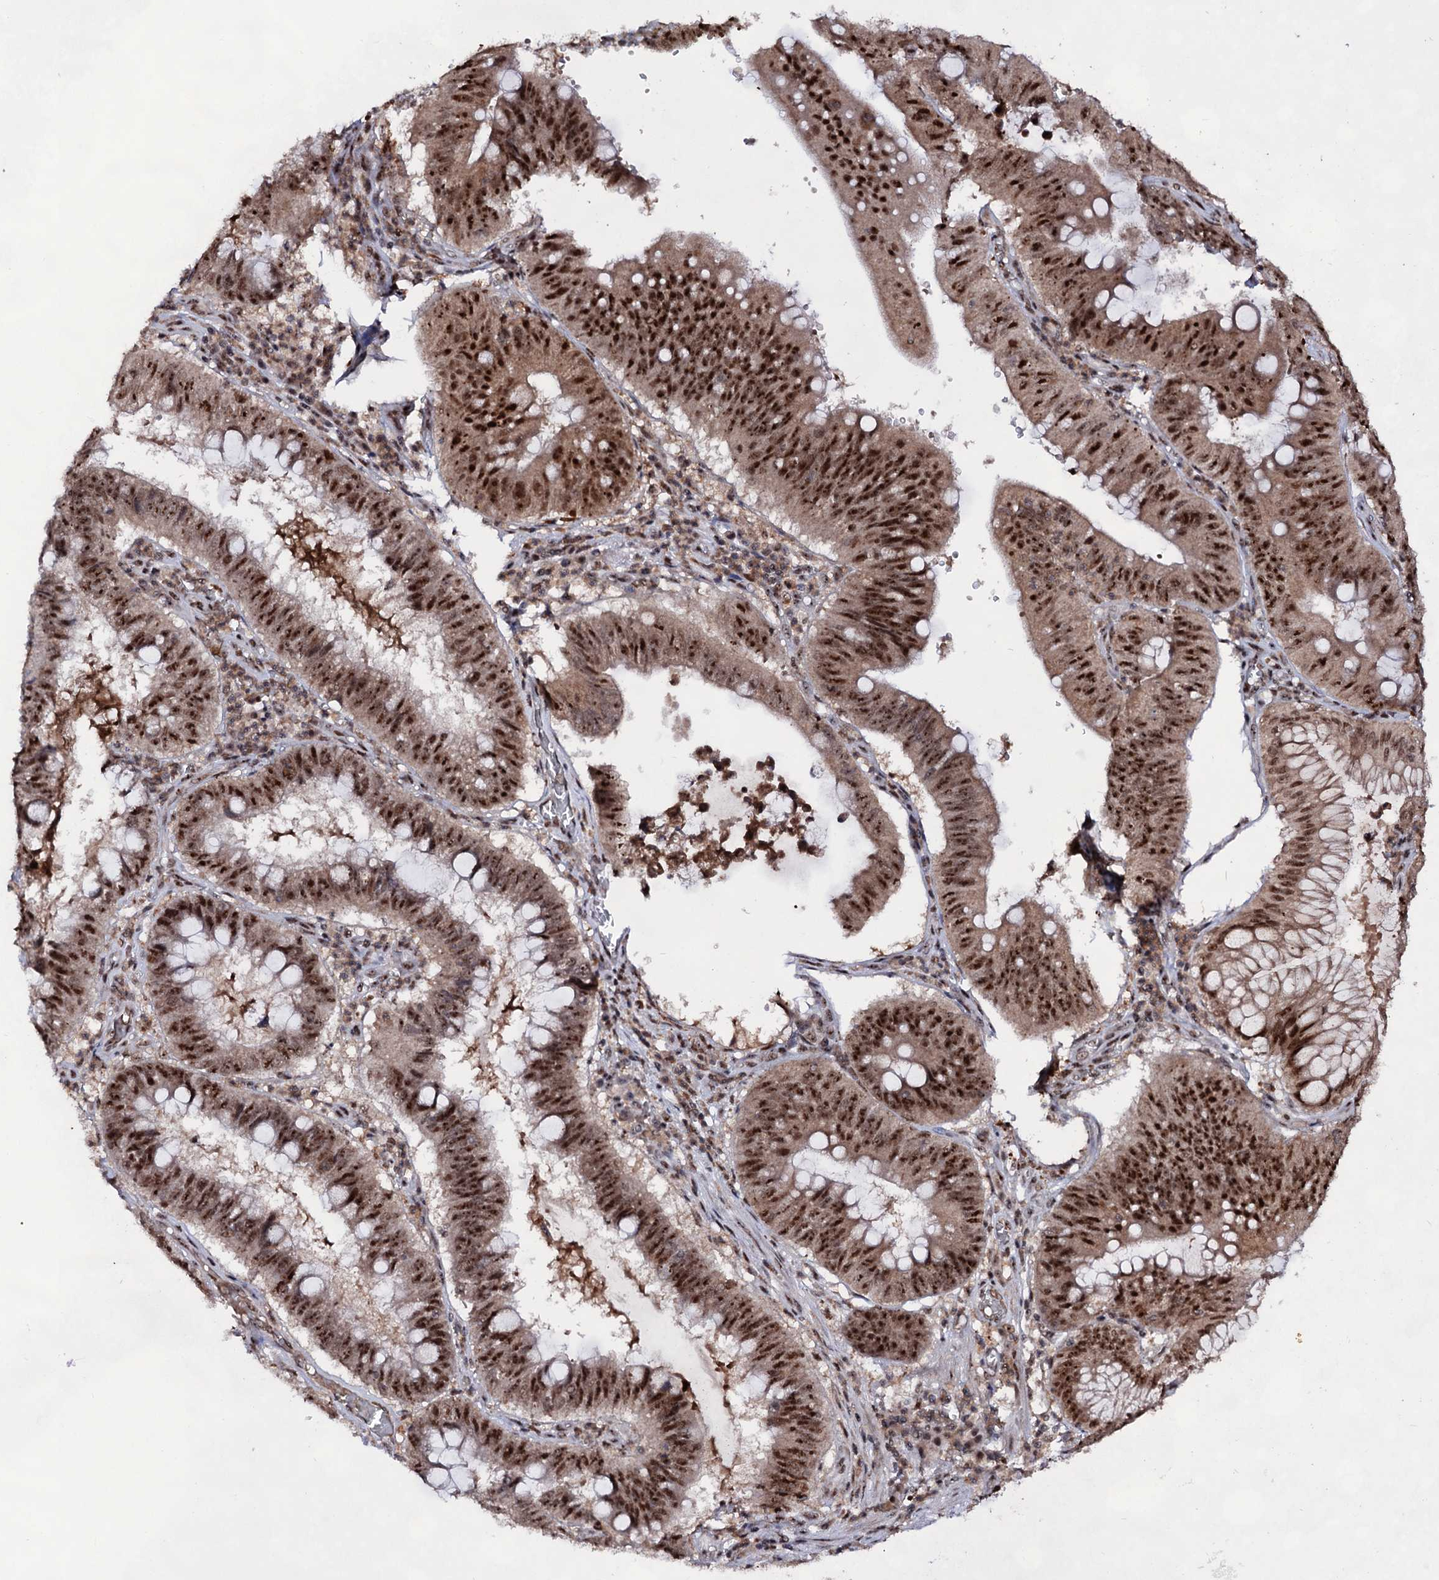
{"staining": {"intensity": "strong", "quantity": ">75%", "location": "cytoplasmic/membranous,nuclear"}, "tissue": "stomach cancer", "cell_type": "Tumor cells", "image_type": "cancer", "snomed": [{"axis": "morphology", "description": "Adenocarcinoma, NOS"}, {"axis": "topography", "description": "Stomach"}], "caption": "Protein expression analysis of human stomach cancer reveals strong cytoplasmic/membranous and nuclear expression in approximately >75% of tumor cells.", "gene": "EXOSC10", "patient": {"sex": "male", "age": 59}}